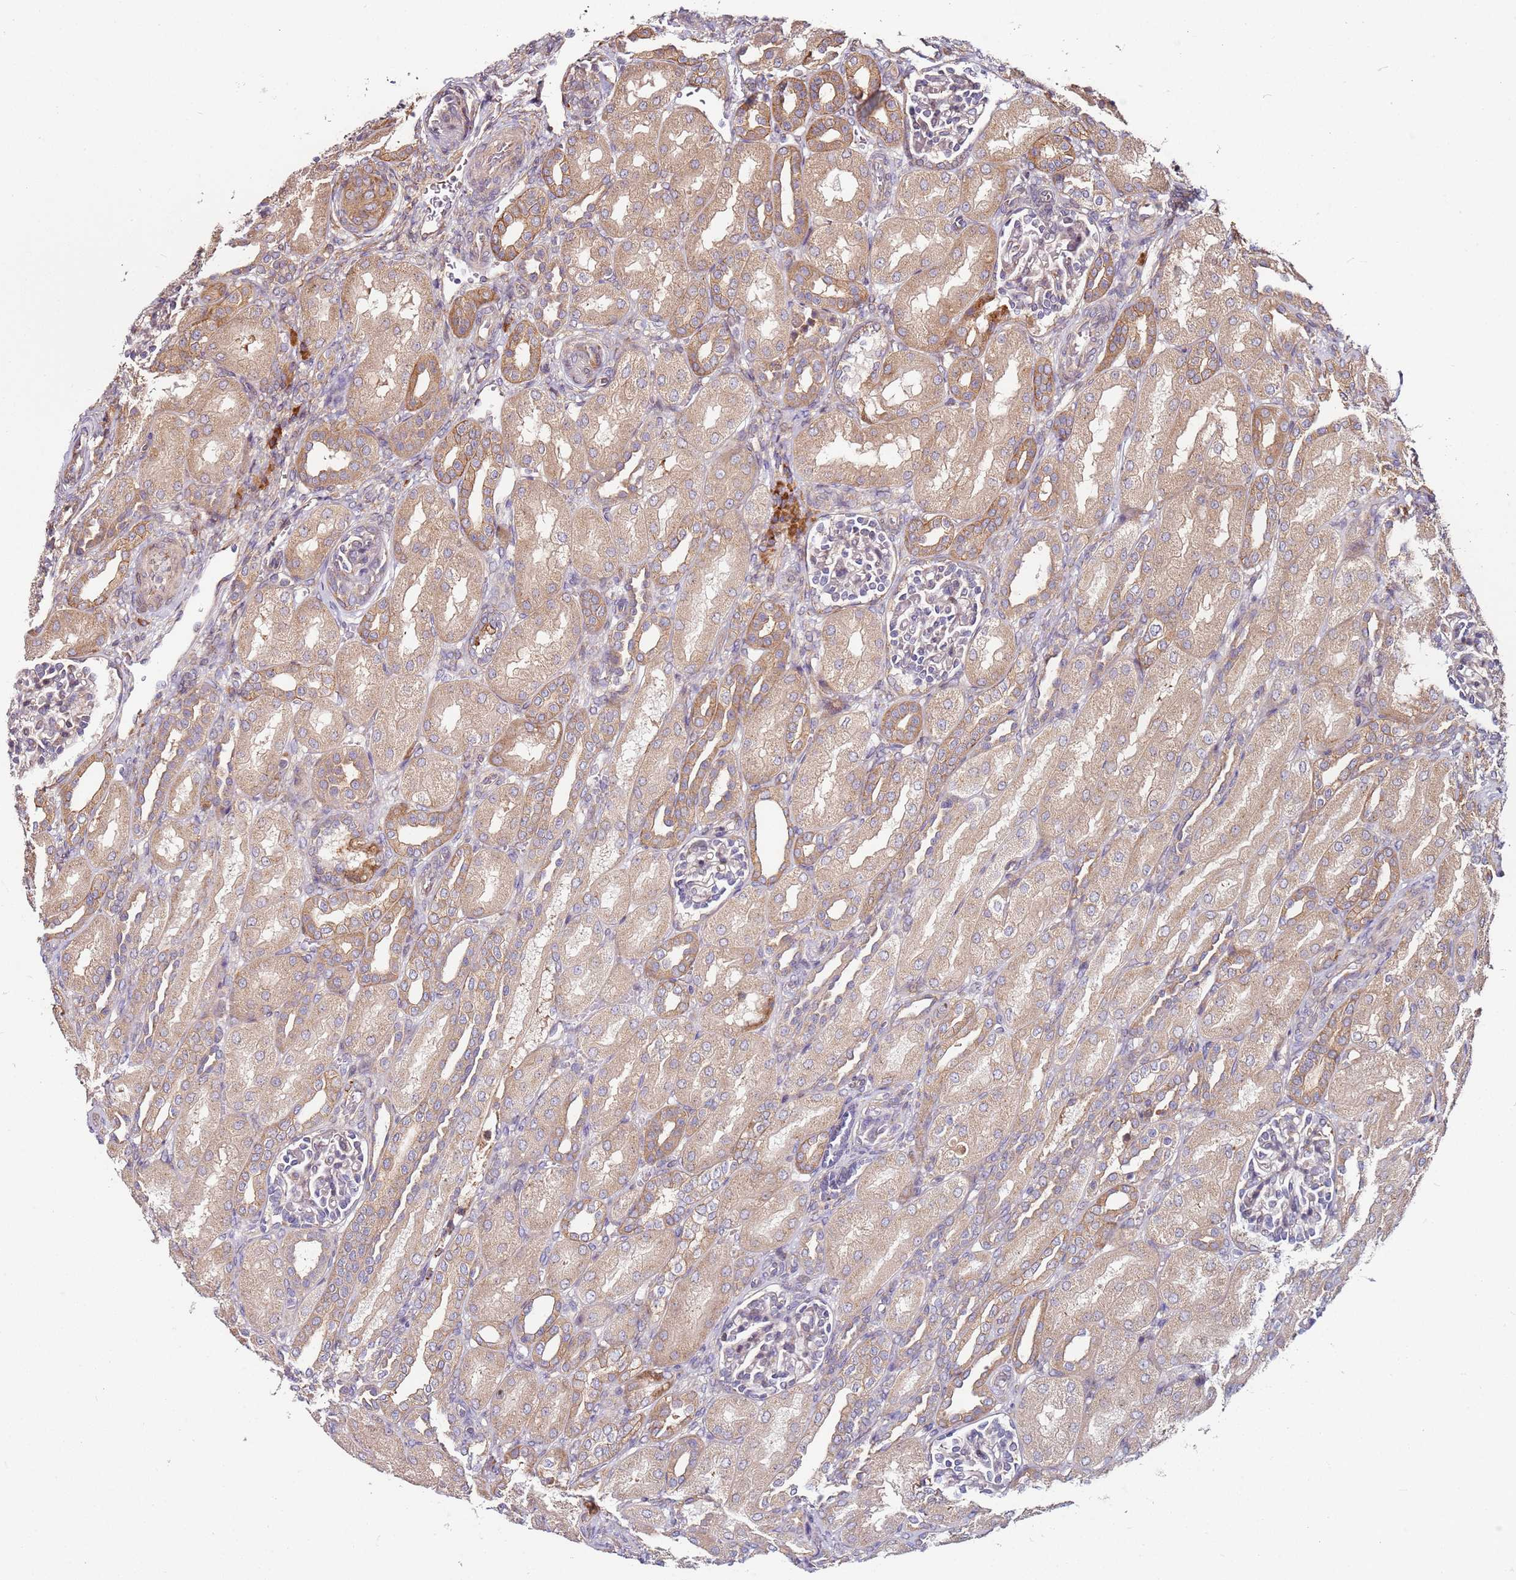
{"staining": {"intensity": "weak", "quantity": "<25%", "location": "cytoplasmic/membranous"}, "tissue": "kidney", "cell_type": "Cells in glomeruli", "image_type": "normal", "snomed": [{"axis": "morphology", "description": "Normal tissue, NOS"}, {"axis": "morphology", "description": "Neoplasm, malignant, NOS"}, {"axis": "topography", "description": "Kidney"}], "caption": "IHC photomicrograph of unremarkable kidney stained for a protein (brown), which demonstrates no staining in cells in glomeruli.", "gene": "RPS3A", "patient": {"sex": "female", "age": 1}}